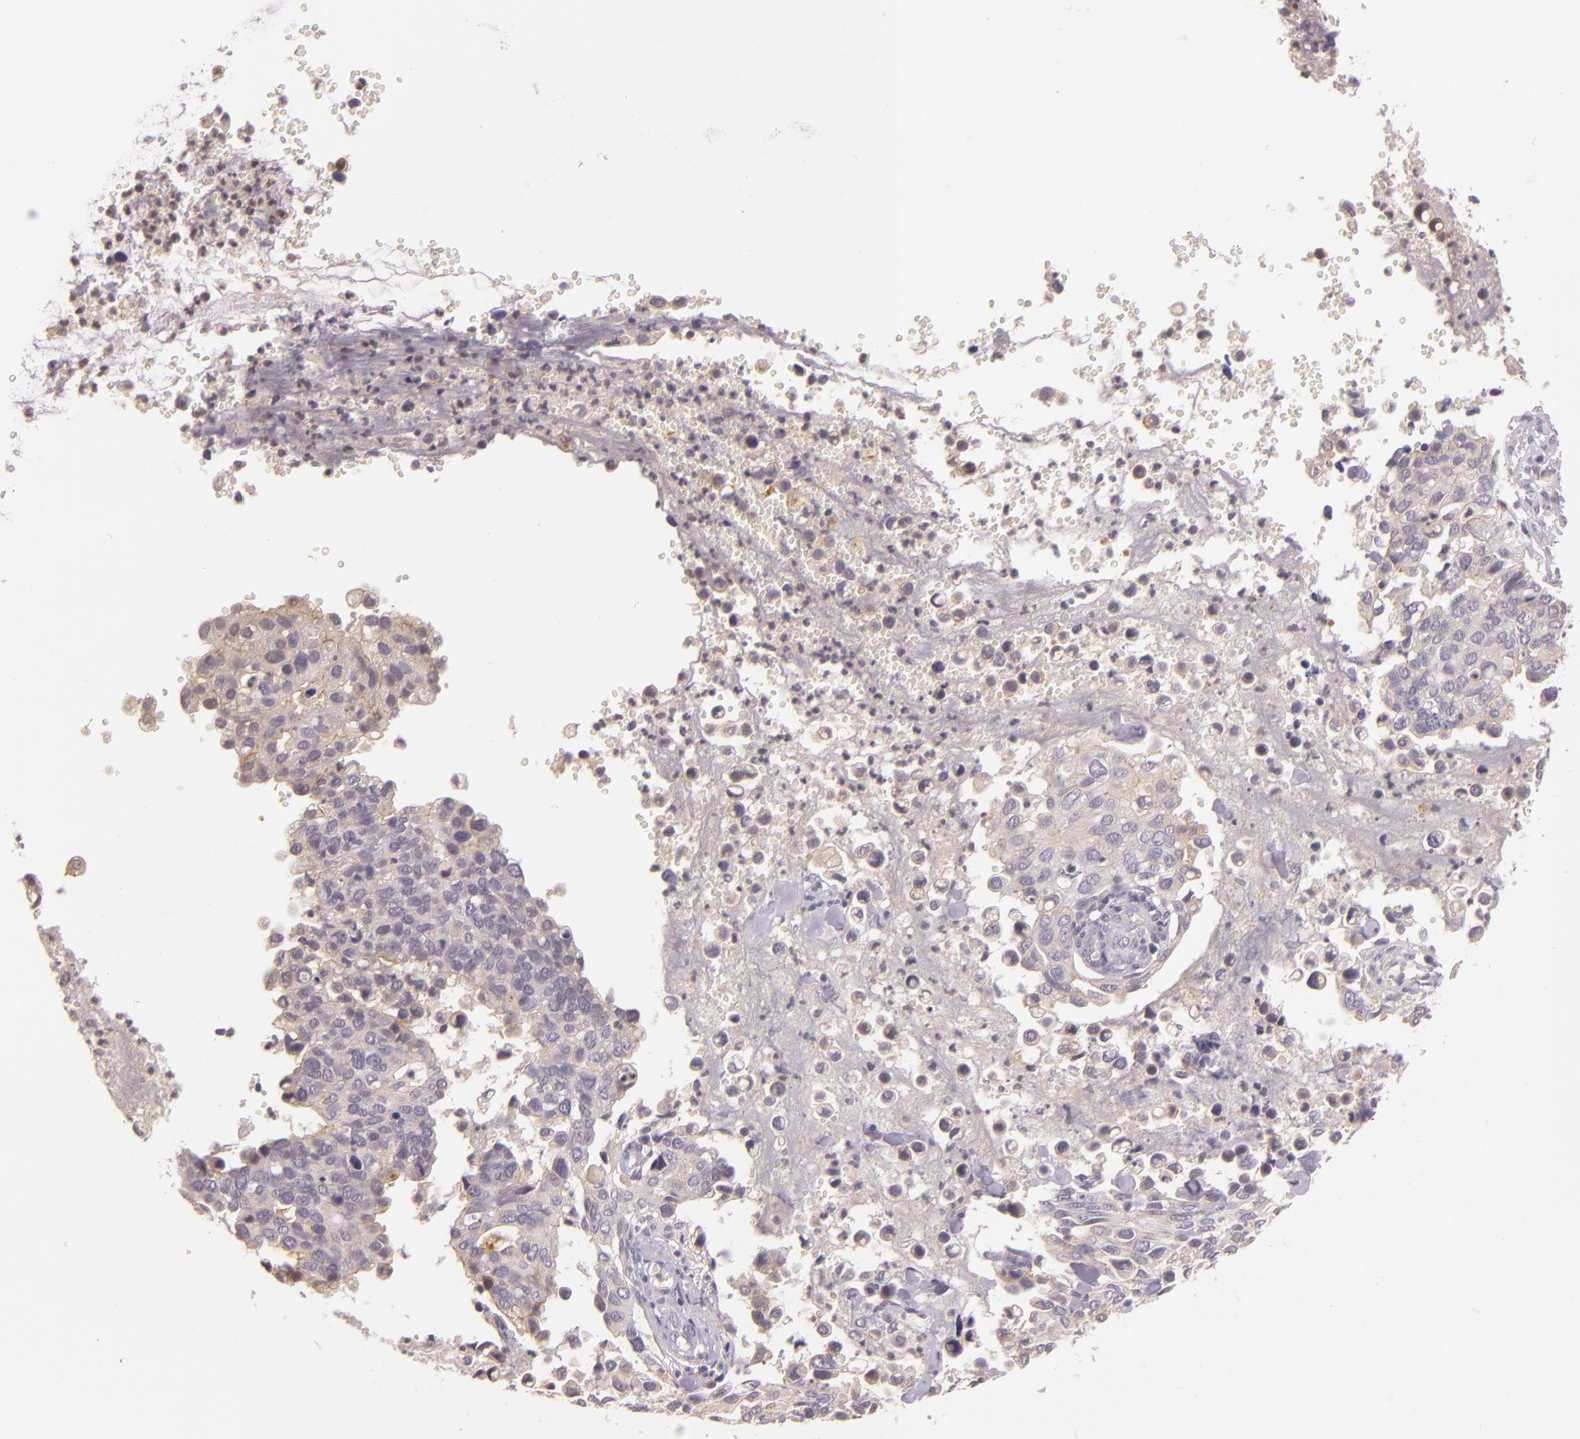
{"staining": {"intensity": "weak", "quantity": ">75%", "location": "cytoplasmic/membranous"}, "tissue": "cervical cancer", "cell_type": "Tumor cells", "image_type": "cancer", "snomed": [{"axis": "morphology", "description": "Normal tissue, NOS"}, {"axis": "morphology", "description": "Squamous cell carcinoma, NOS"}, {"axis": "topography", "description": "Cervix"}], "caption": "Immunohistochemistry (IHC) photomicrograph of neoplastic tissue: human cervical squamous cell carcinoma stained using IHC shows low levels of weak protein expression localized specifically in the cytoplasmic/membranous of tumor cells, appearing as a cytoplasmic/membranous brown color.", "gene": "ARMH4", "patient": {"sex": "female", "age": 45}}